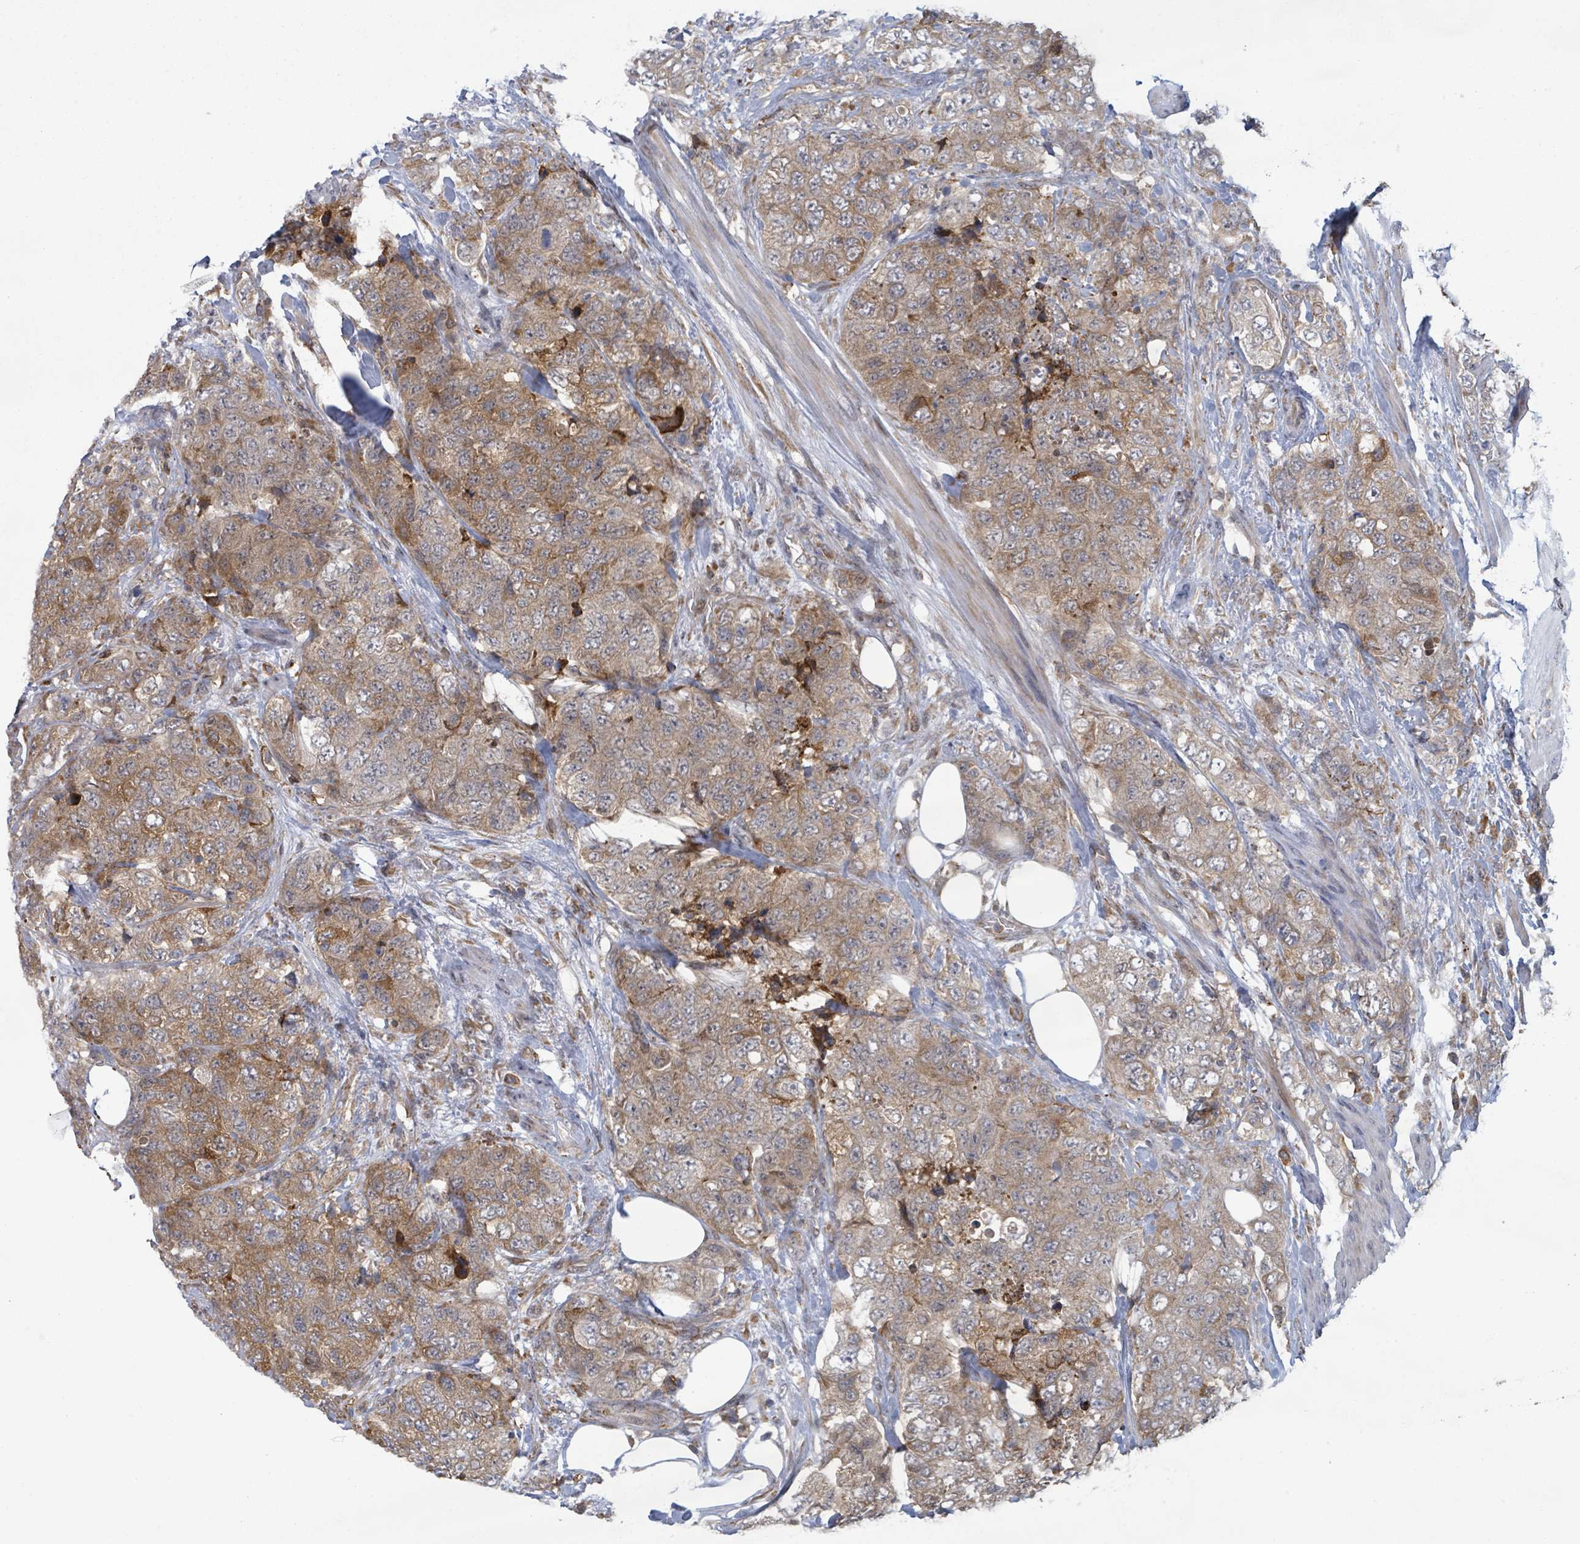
{"staining": {"intensity": "moderate", "quantity": ">75%", "location": "cytoplasmic/membranous"}, "tissue": "urothelial cancer", "cell_type": "Tumor cells", "image_type": "cancer", "snomed": [{"axis": "morphology", "description": "Urothelial carcinoma, High grade"}, {"axis": "topography", "description": "Urinary bladder"}], "caption": "Protein expression analysis of human urothelial cancer reveals moderate cytoplasmic/membranous expression in approximately >75% of tumor cells.", "gene": "SHROOM2", "patient": {"sex": "female", "age": 78}}